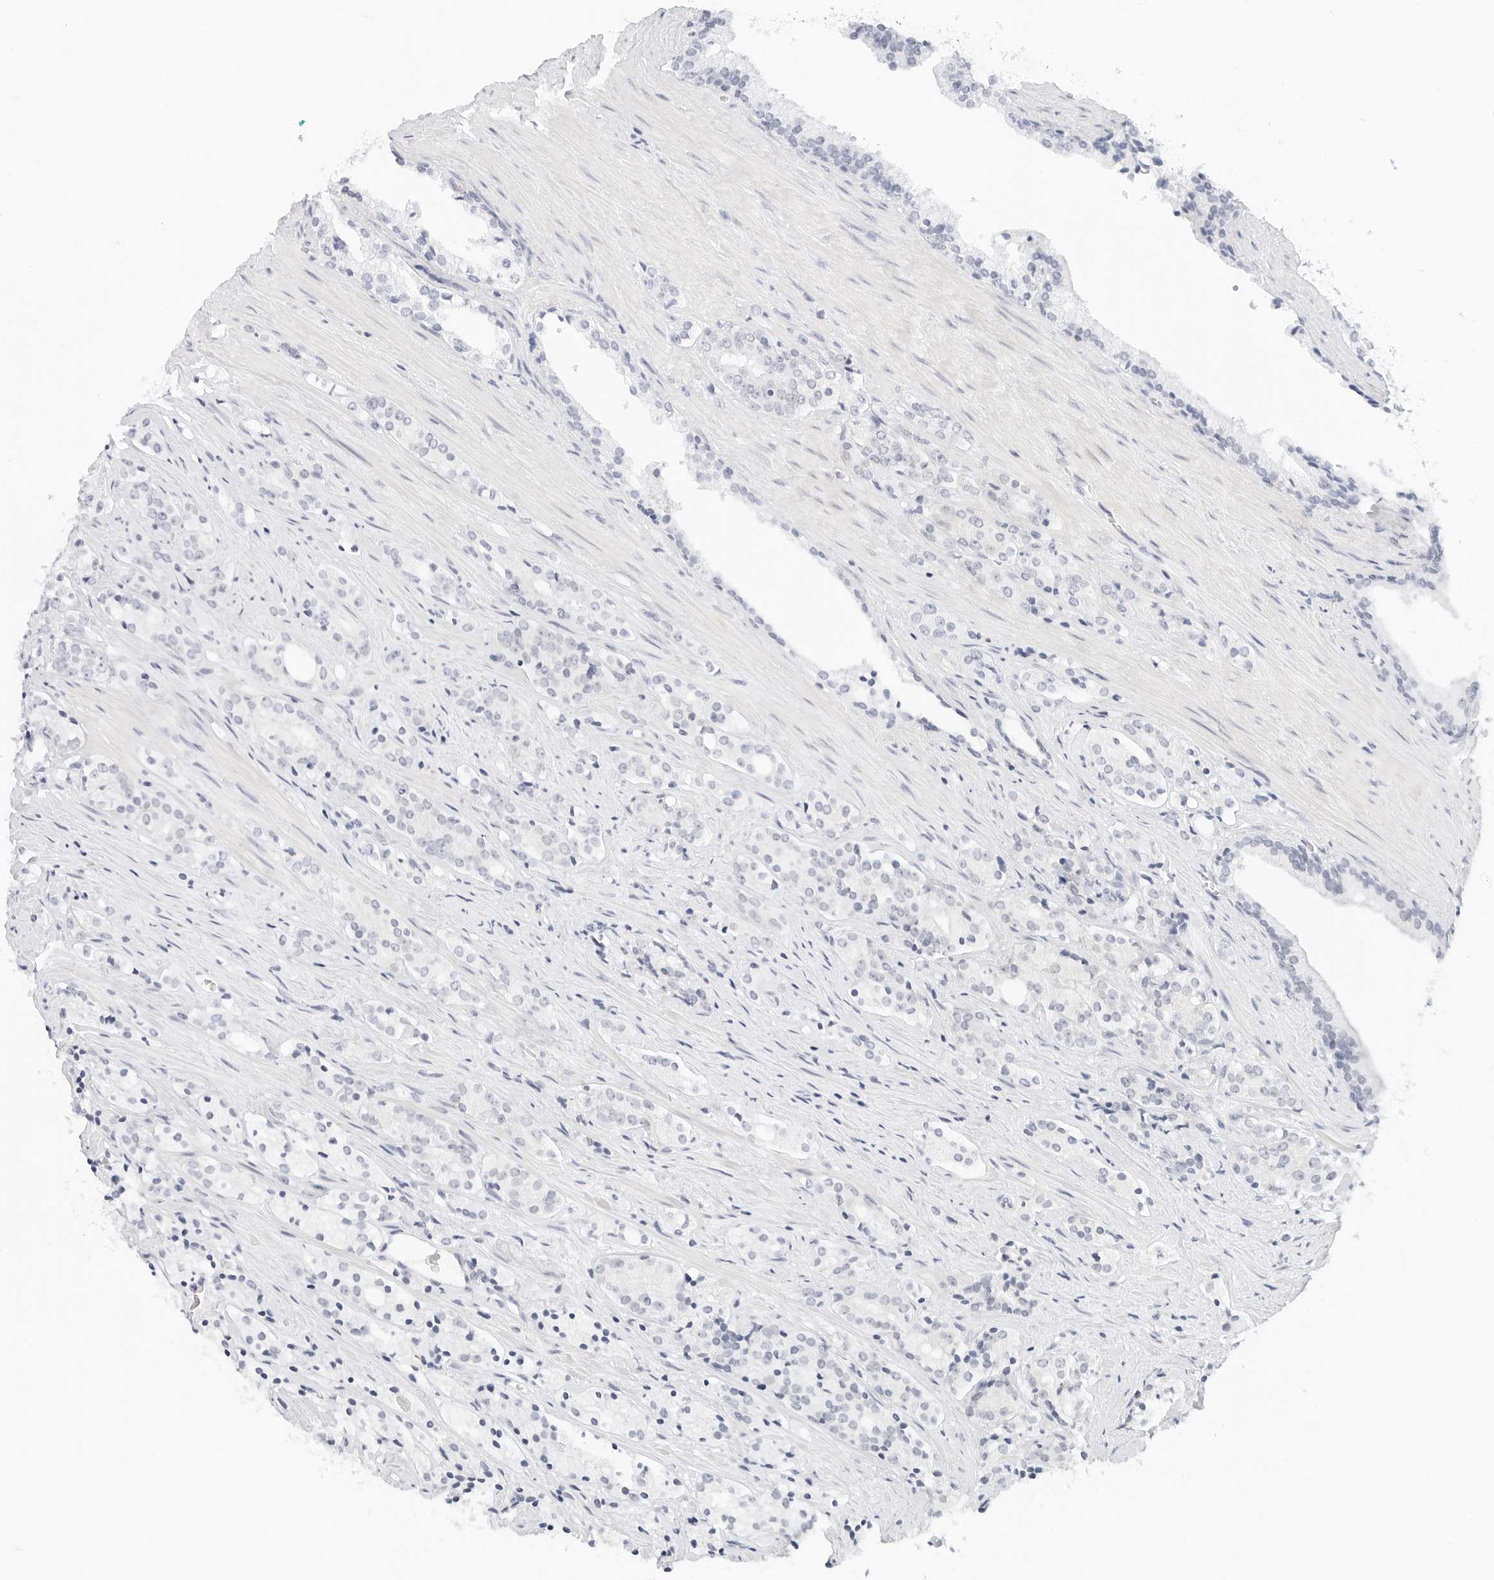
{"staining": {"intensity": "negative", "quantity": "none", "location": "none"}, "tissue": "prostate cancer", "cell_type": "Tumor cells", "image_type": "cancer", "snomed": [{"axis": "morphology", "description": "Adenocarcinoma, High grade"}, {"axis": "topography", "description": "Prostate"}], "caption": "This is a micrograph of immunohistochemistry staining of prostate cancer, which shows no positivity in tumor cells.", "gene": "CD22", "patient": {"sex": "male", "age": 71}}